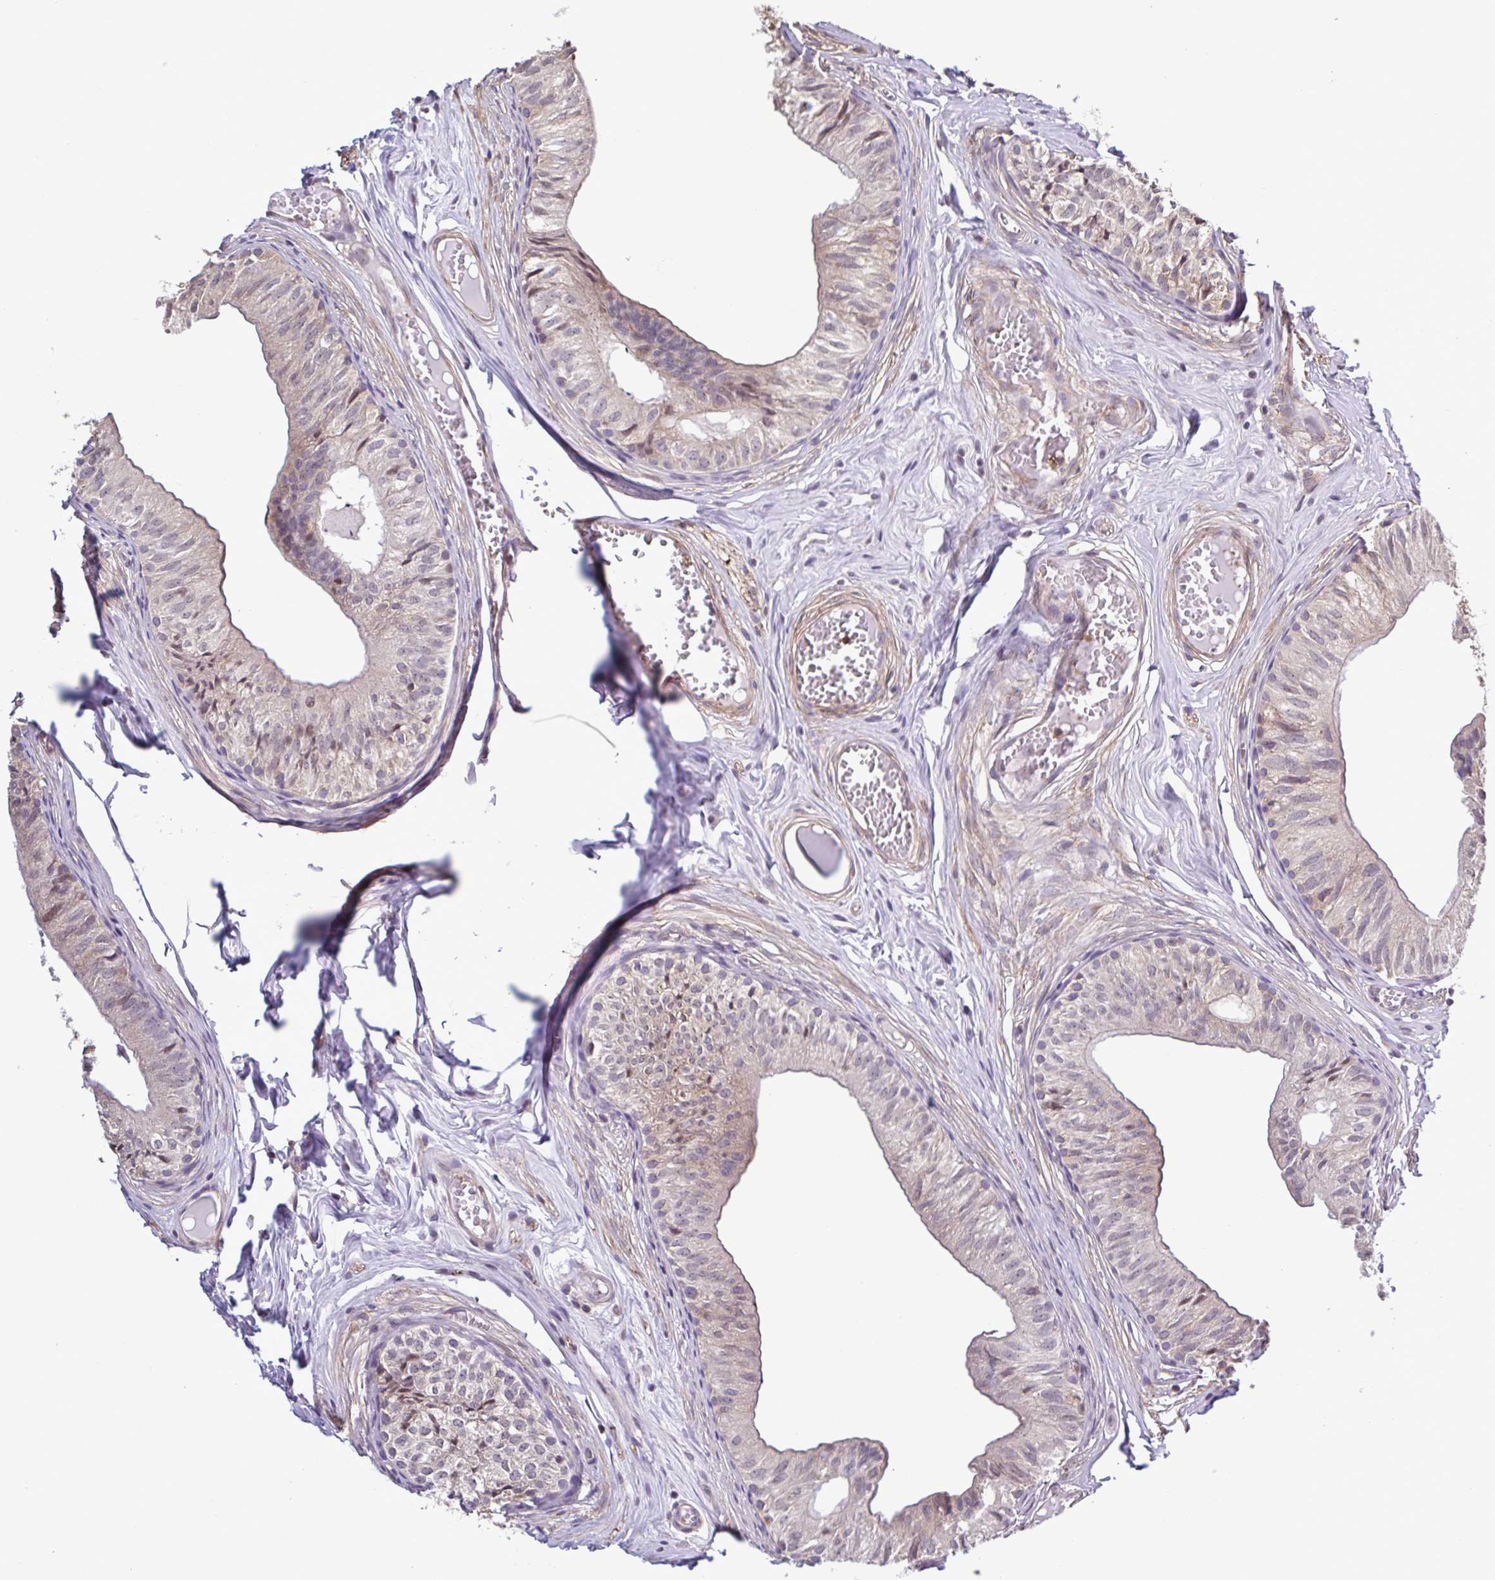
{"staining": {"intensity": "moderate", "quantity": "25%-75%", "location": "cytoplasmic/membranous"}, "tissue": "epididymis", "cell_type": "Glandular cells", "image_type": "normal", "snomed": [{"axis": "morphology", "description": "Normal tissue, NOS"}, {"axis": "topography", "description": "Epididymis"}], "caption": "Brown immunohistochemical staining in normal human epididymis displays moderate cytoplasmic/membranous expression in about 25%-75% of glandular cells.", "gene": "ZNF200", "patient": {"sex": "male", "age": 25}}